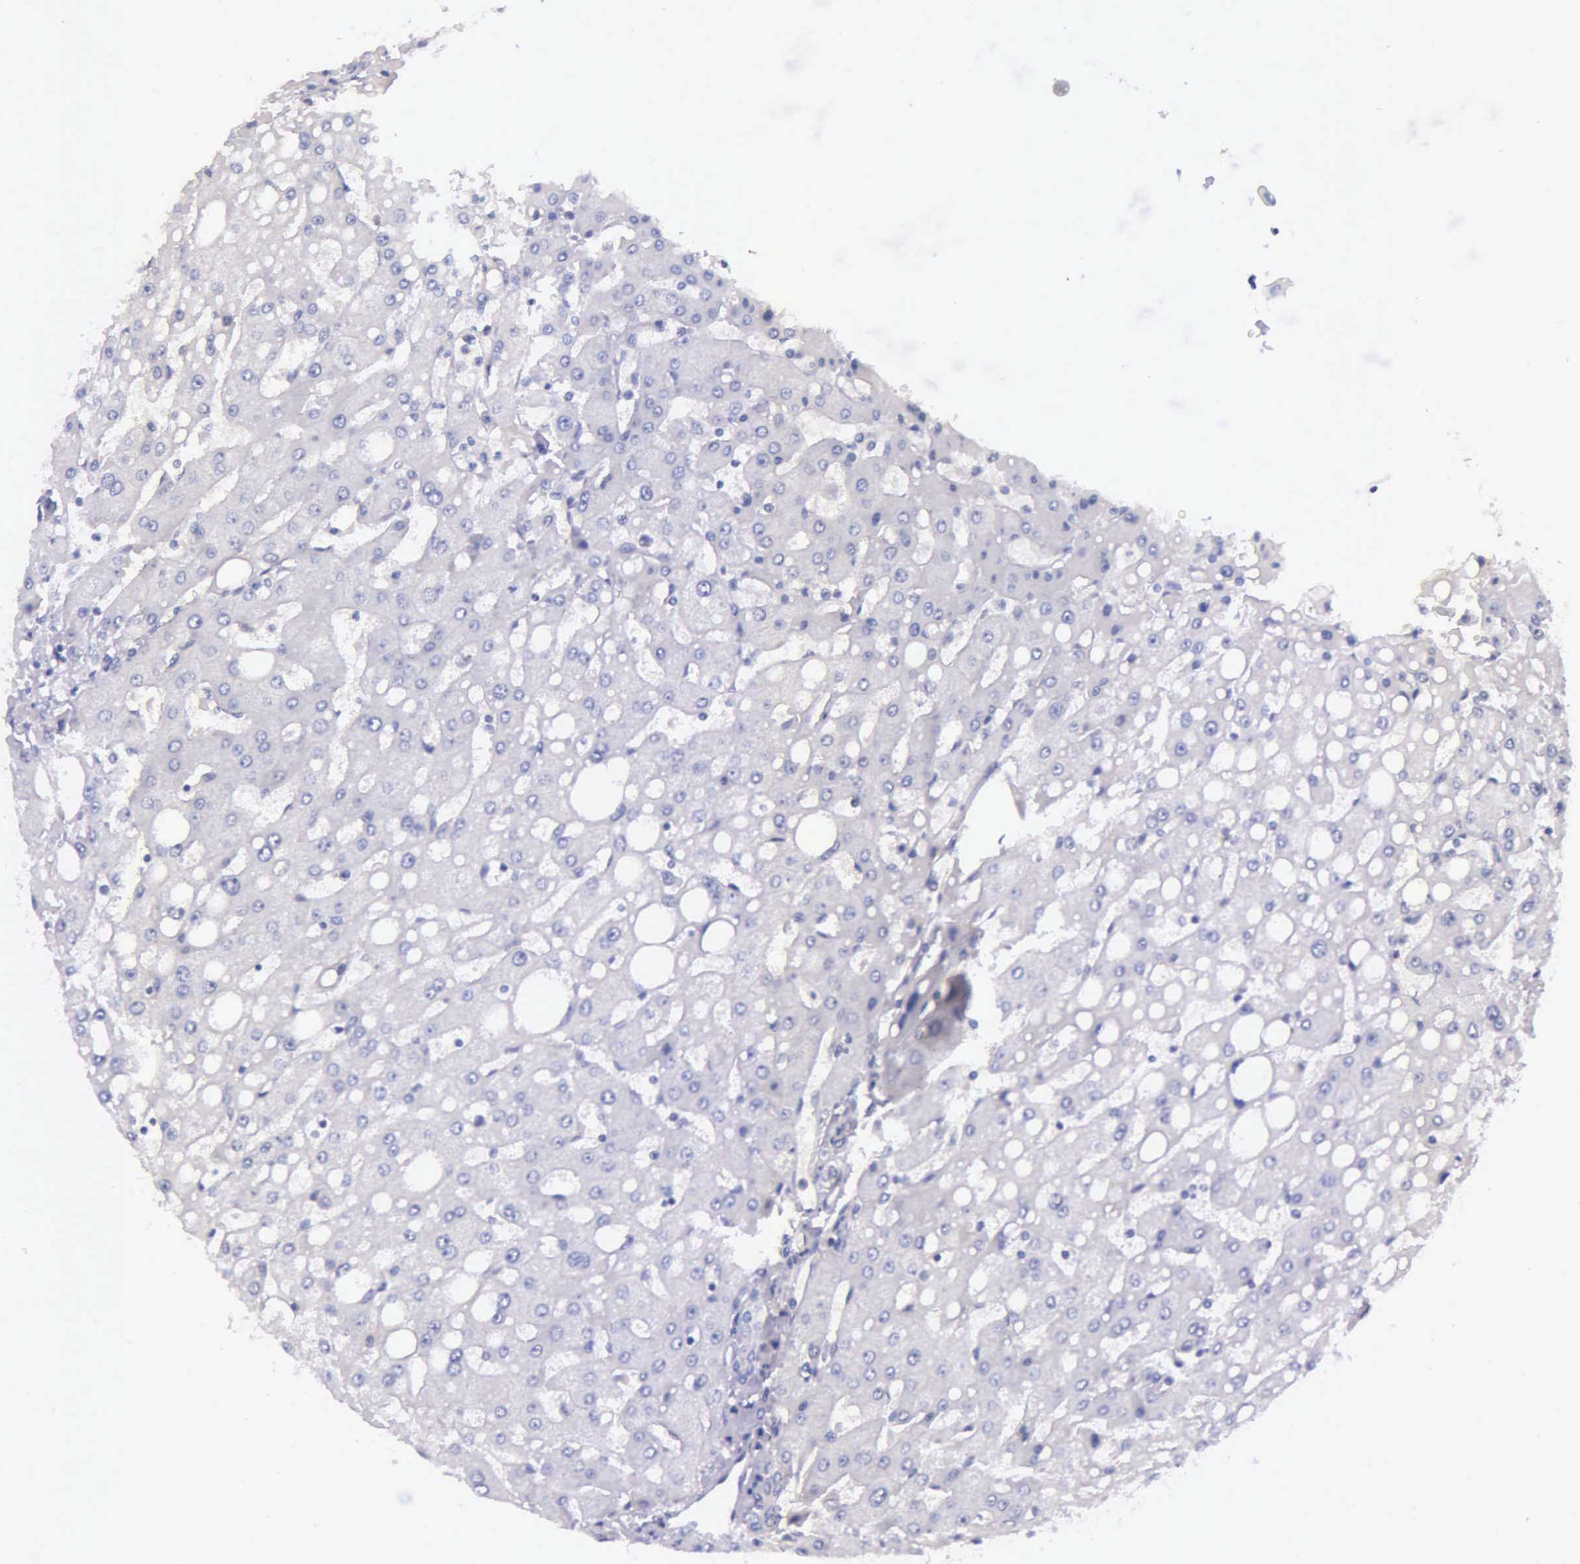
{"staining": {"intensity": "negative", "quantity": "none", "location": "none"}, "tissue": "liver", "cell_type": "Cholangiocytes", "image_type": "normal", "snomed": [{"axis": "morphology", "description": "Normal tissue, NOS"}, {"axis": "topography", "description": "Liver"}], "caption": "Cholangiocytes are negative for brown protein staining in benign liver.", "gene": "THSD7A", "patient": {"sex": "male", "age": 49}}